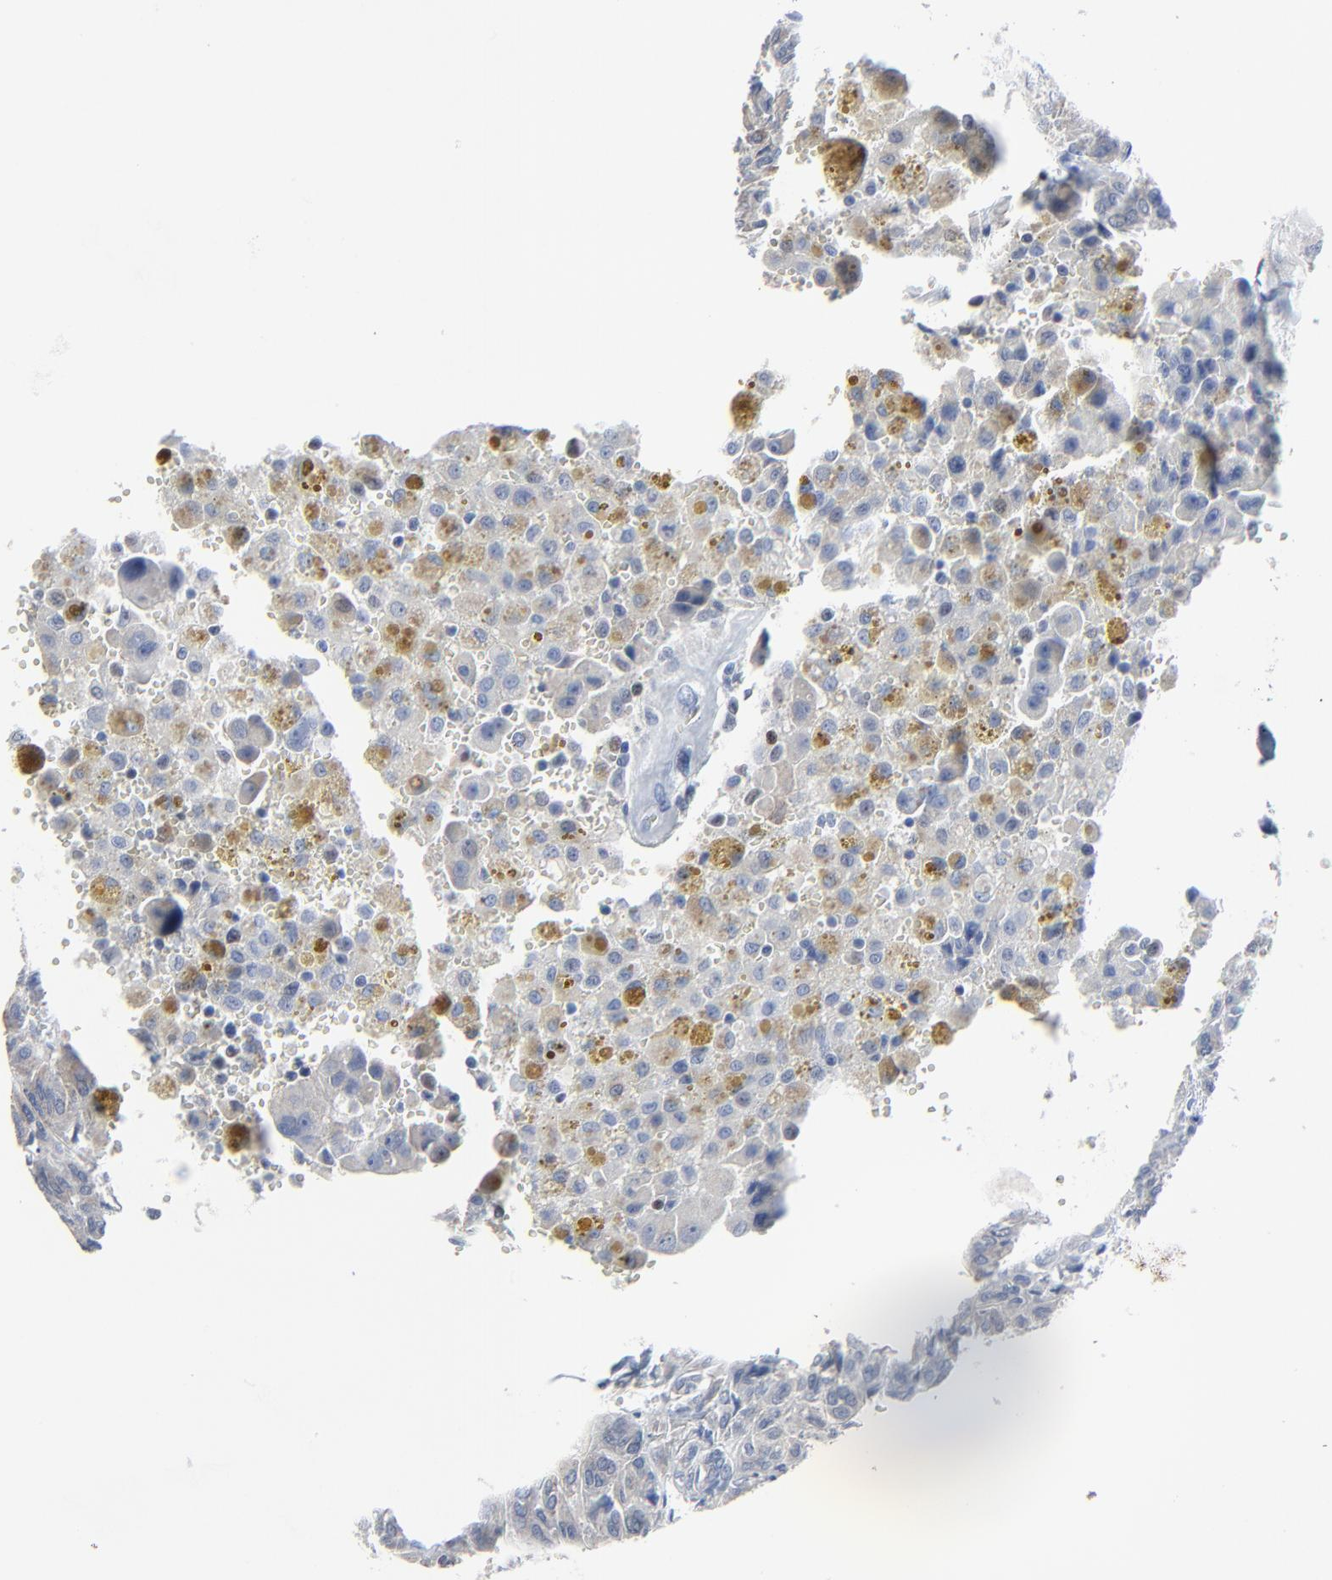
{"staining": {"intensity": "weak", "quantity": ">75%", "location": "cytoplasmic/membranous"}, "tissue": "thyroid cancer", "cell_type": "Tumor cells", "image_type": "cancer", "snomed": [{"axis": "morphology", "description": "Follicular adenoma carcinoma, NOS"}, {"axis": "topography", "description": "Thyroid gland"}], "caption": "This is a histology image of immunohistochemistry (IHC) staining of thyroid cancer, which shows weak expression in the cytoplasmic/membranous of tumor cells.", "gene": "BIRC3", "patient": {"sex": "female", "age": 71}}